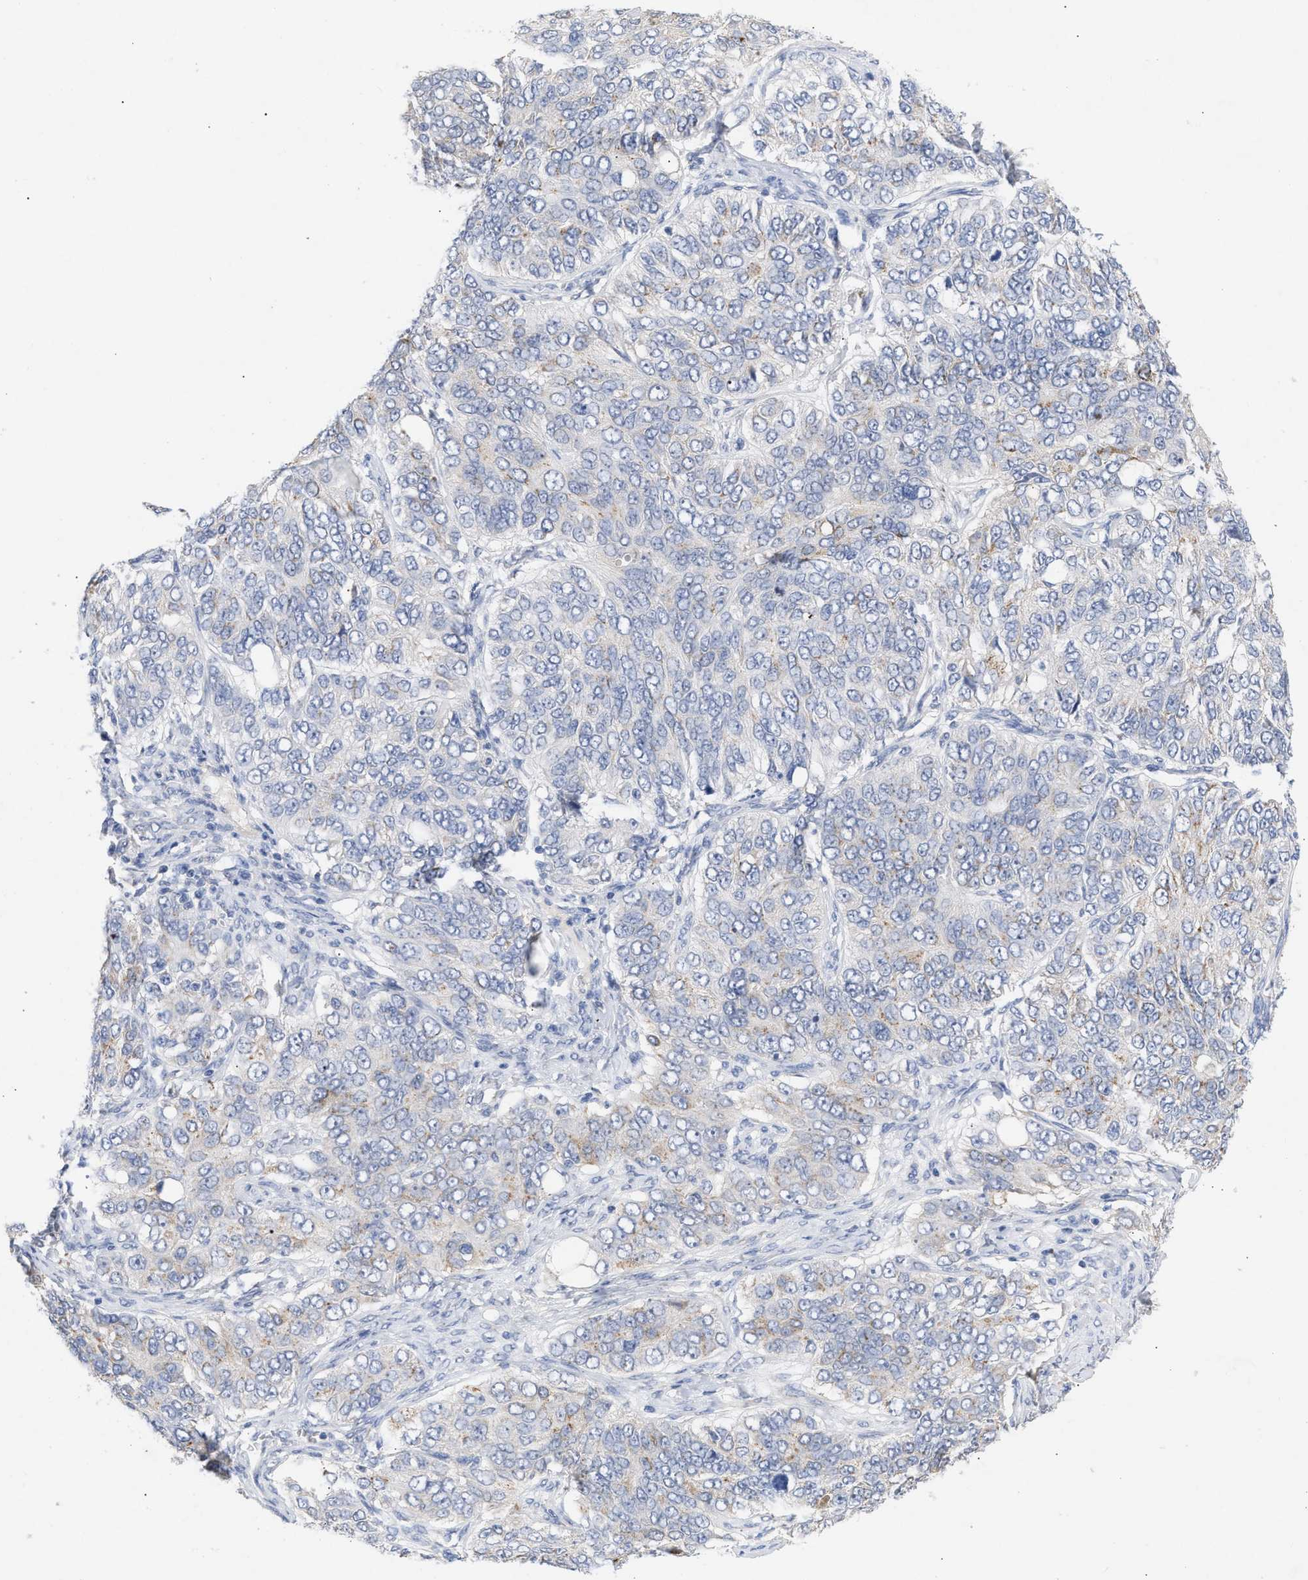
{"staining": {"intensity": "negative", "quantity": "none", "location": "none"}, "tissue": "ovarian cancer", "cell_type": "Tumor cells", "image_type": "cancer", "snomed": [{"axis": "morphology", "description": "Carcinoma, endometroid"}, {"axis": "topography", "description": "Ovary"}], "caption": "This is an immunohistochemistry (IHC) histopathology image of human ovarian endometroid carcinoma. There is no staining in tumor cells.", "gene": "SELENOM", "patient": {"sex": "female", "age": 51}}